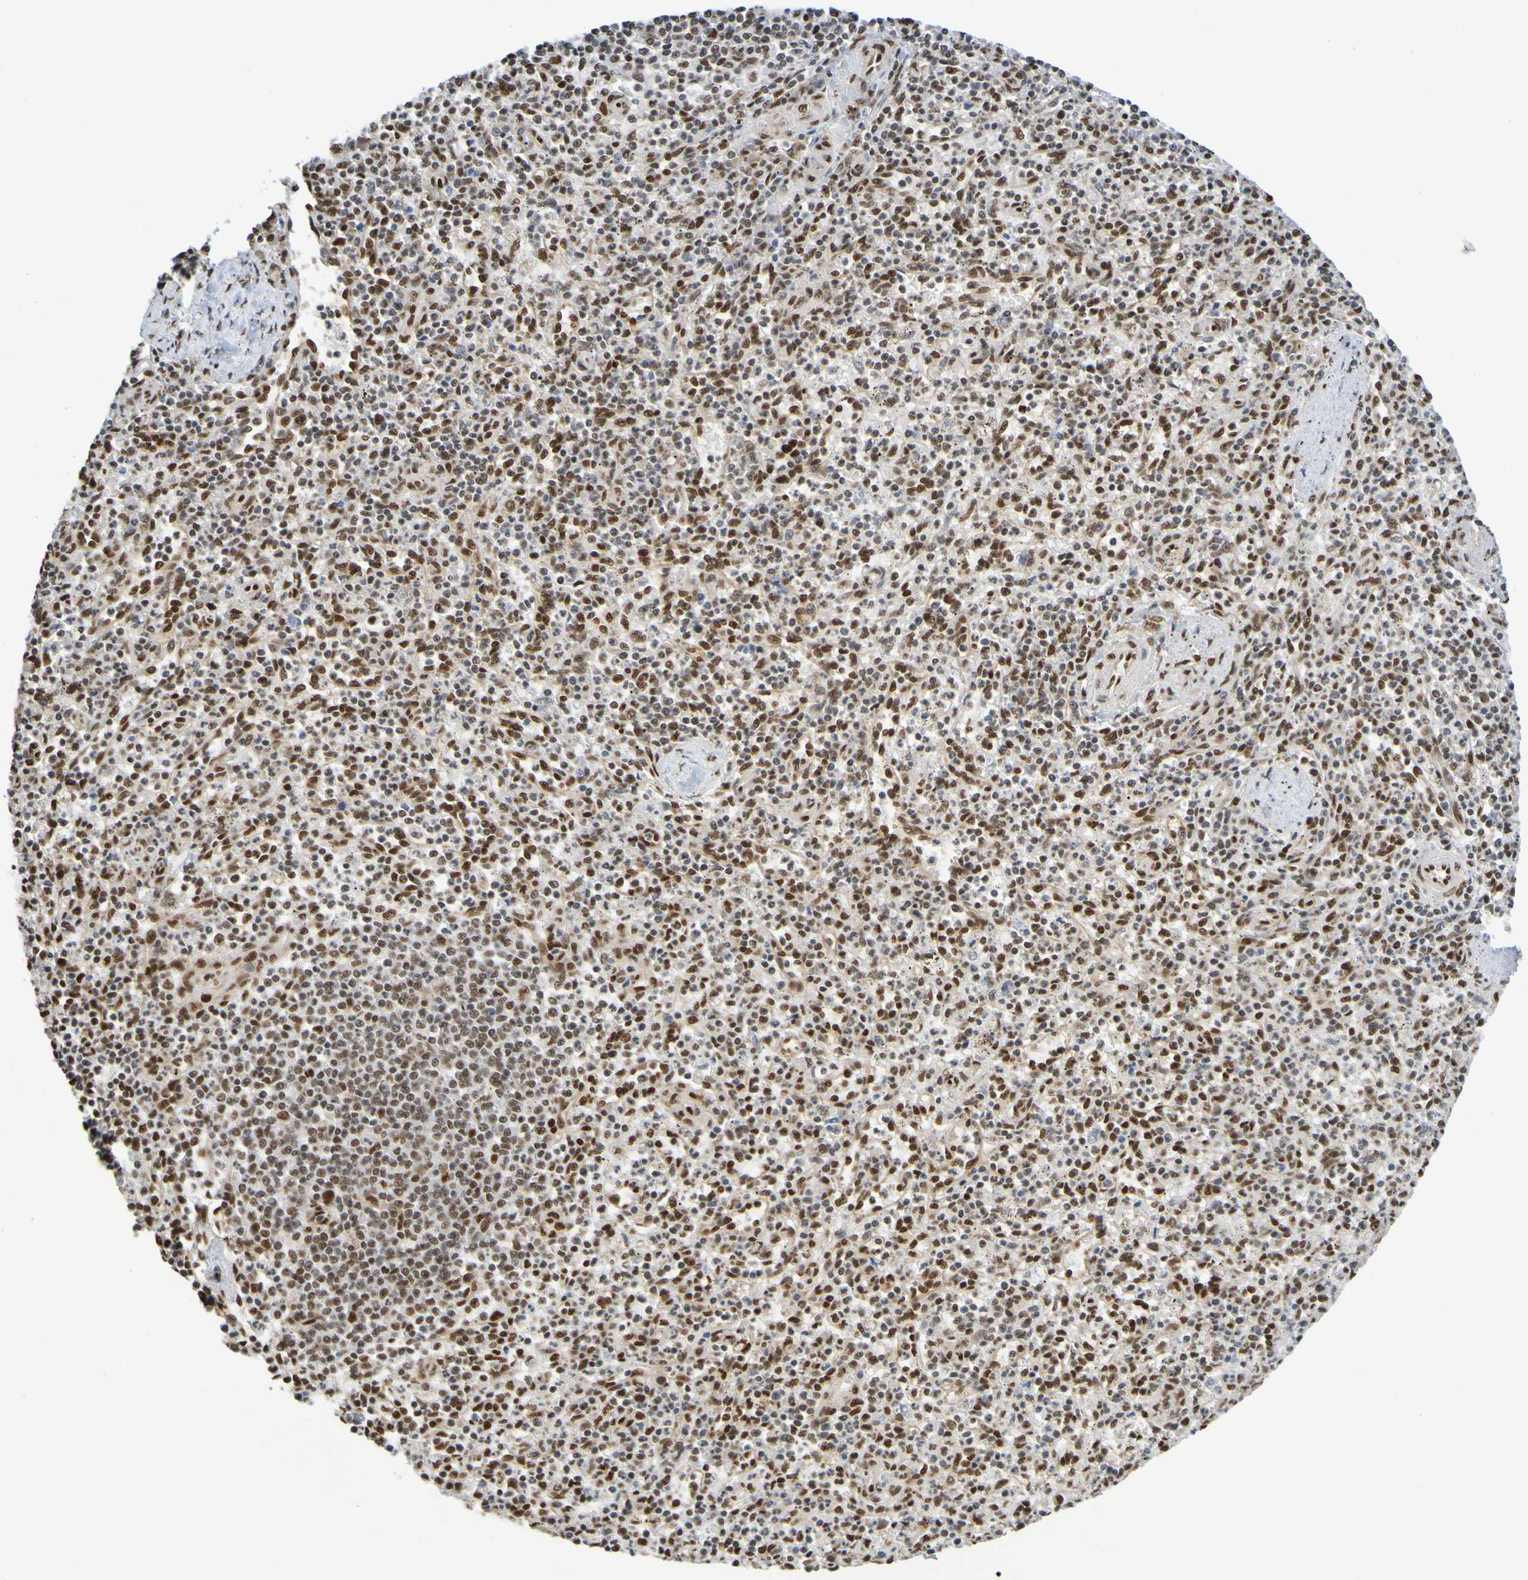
{"staining": {"intensity": "strong", "quantity": ">75%", "location": "nuclear"}, "tissue": "spleen", "cell_type": "Cells in red pulp", "image_type": "normal", "snomed": [{"axis": "morphology", "description": "Normal tissue, NOS"}, {"axis": "topography", "description": "Spleen"}], "caption": "Human spleen stained for a protein (brown) reveals strong nuclear positive expression in approximately >75% of cells in red pulp.", "gene": "HDAC2", "patient": {"sex": "male", "age": 72}}